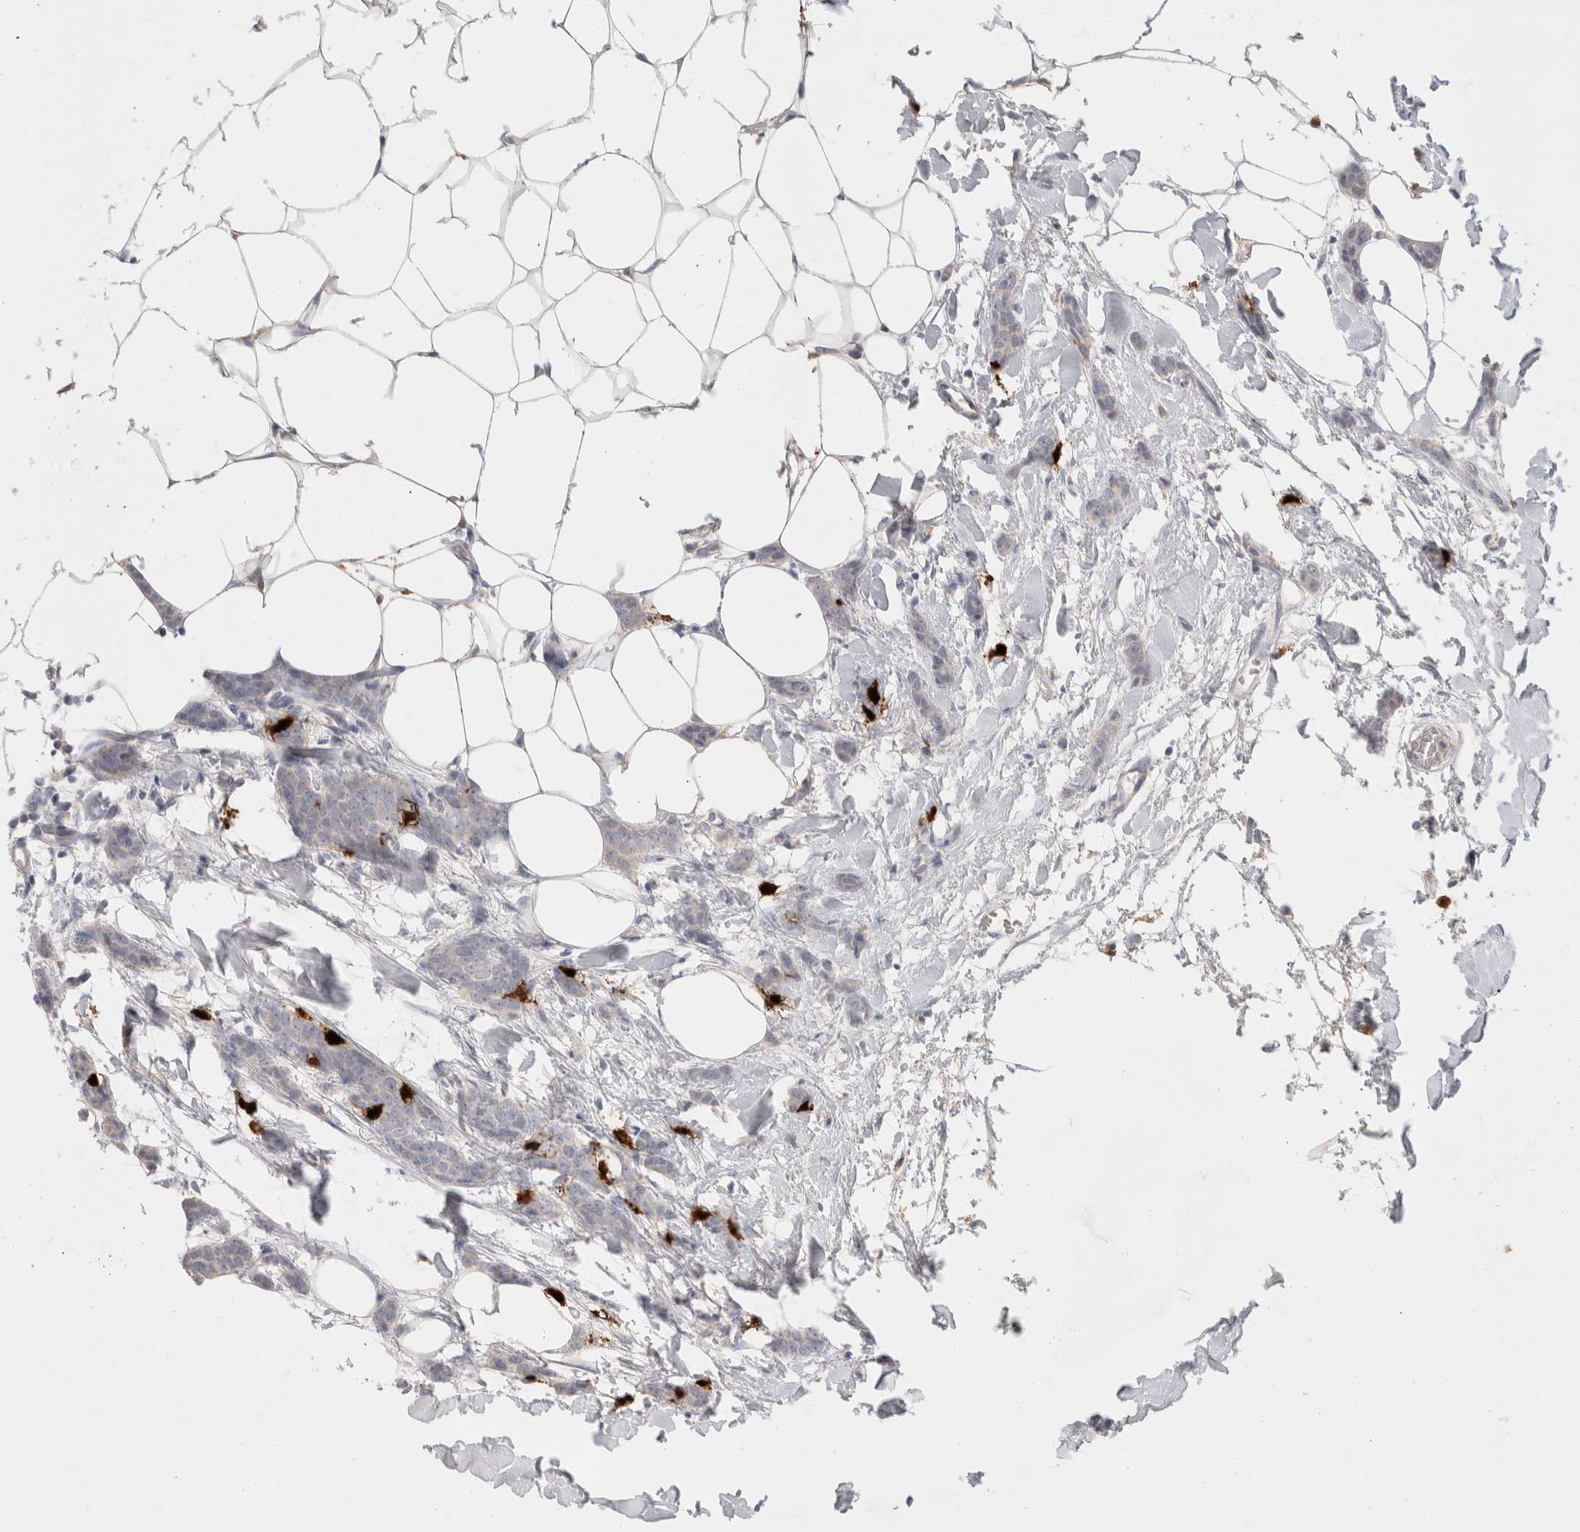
{"staining": {"intensity": "negative", "quantity": "none", "location": "none"}, "tissue": "breast cancer", "cell_type": "Tumor cells", "image_type": "cancer", "snomed": [{"axis": "morphology", "description": "Lobular carcinoma"}, {"axis": "topography", "description": "Skin"}, {"axis": "topography", "description": "Breast"}], "caption": "Immunohistochemical staining of breast lobular carcinoma shows no significant positivity in tumor cells.", "gene": "HPGDS", "patient": {"sex": "female", "age": 46}}